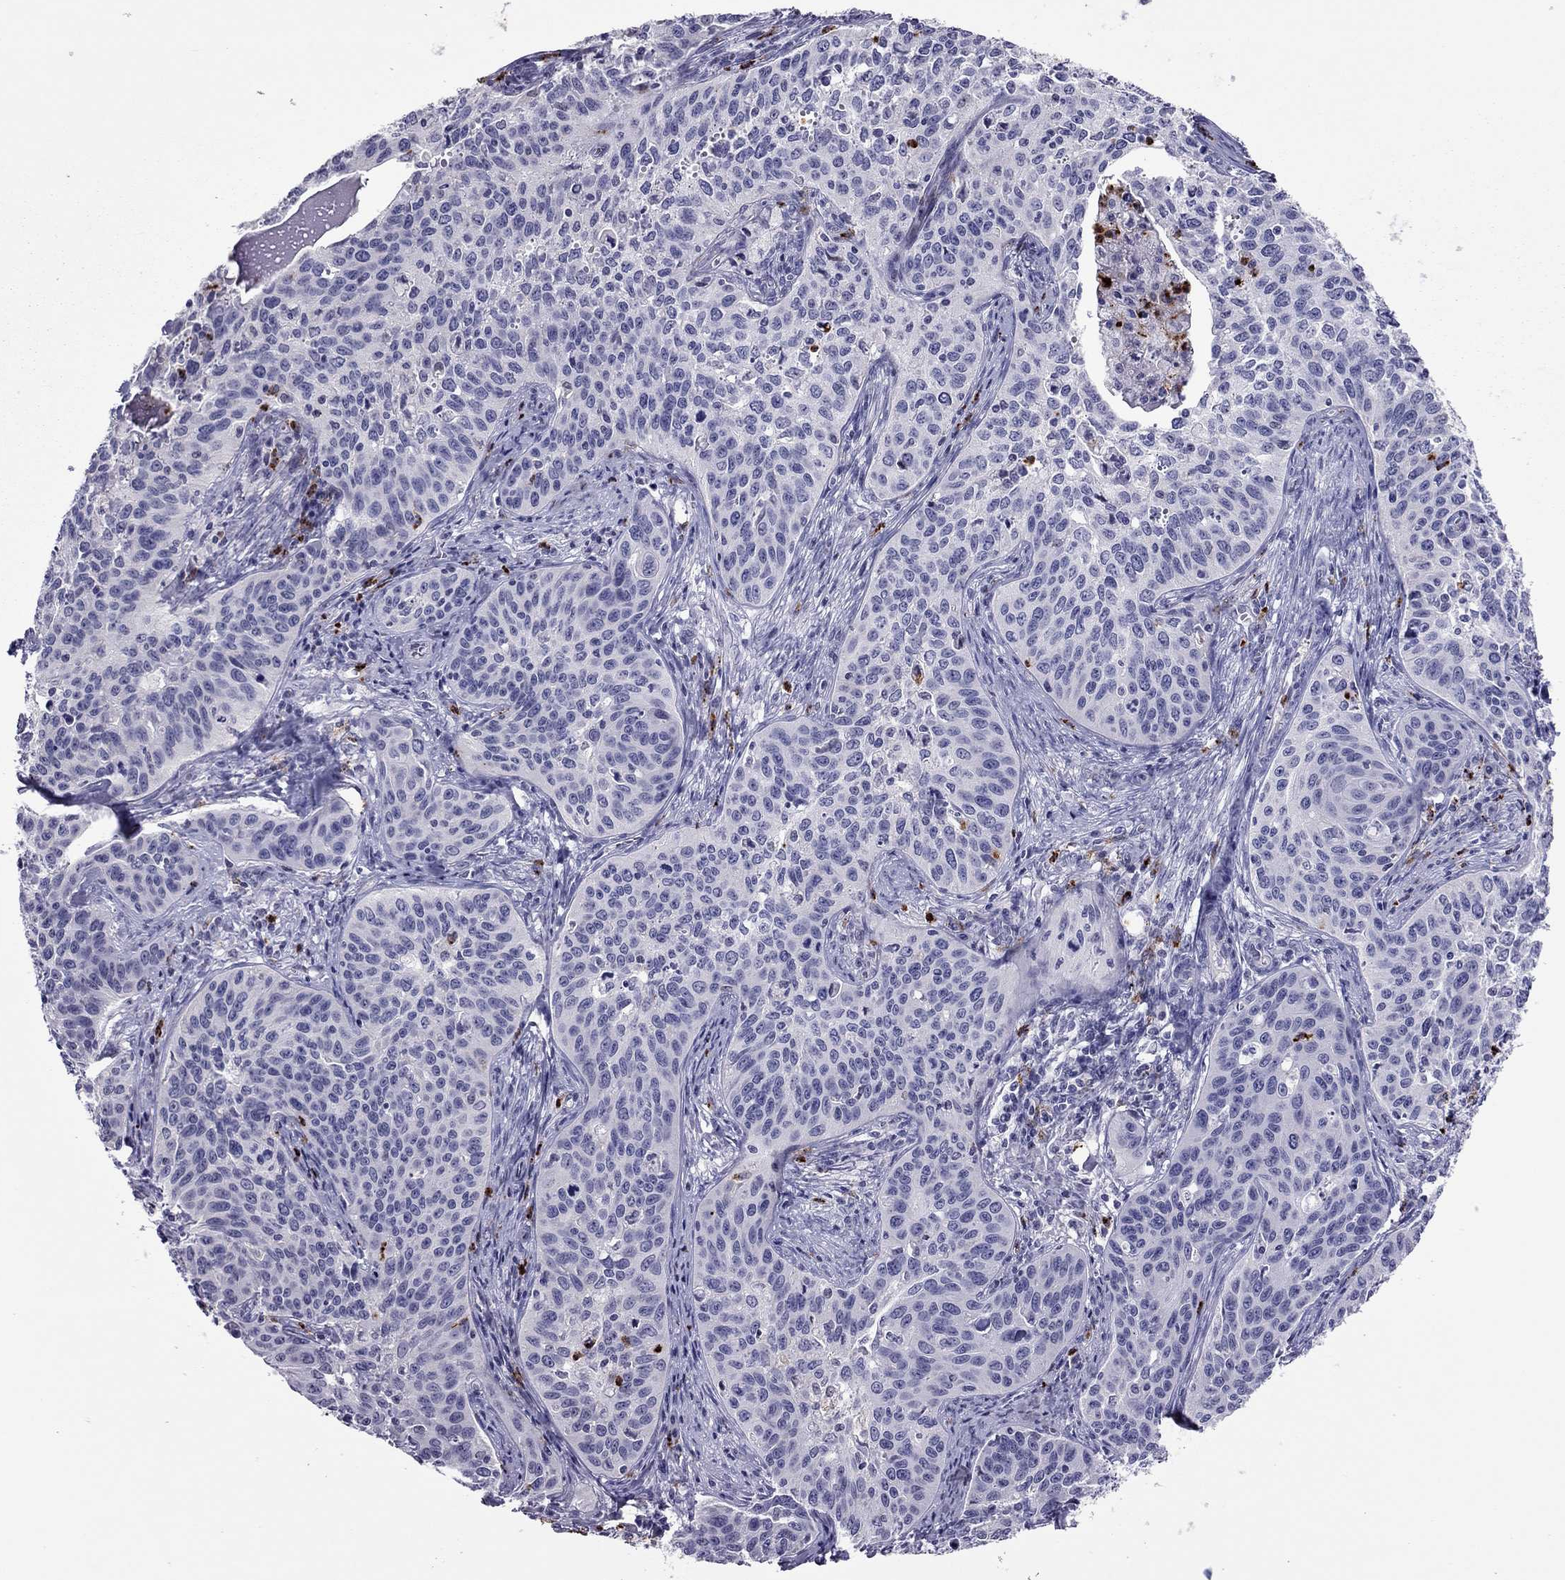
{"staining": {"intensity": "negative", "quantity": "none", "location": "none"}, "tissue": "cervical cancer", "cell_type": "Tumor cells", "image_type": "cancer", "snomed": [{"axis": "morphology", "description": "Squamous cell carcinoma, NOS"}, {"axis": "topography", "description": "Cervix"}], "caption": "Immunohistochemistry image of human cervical squamous cell carcinoma stained for a protein (brown), which demonstrates no positivity in tumor cells.", "gene": "CCL27", "patient": {"sex": "female", "age": 31}}